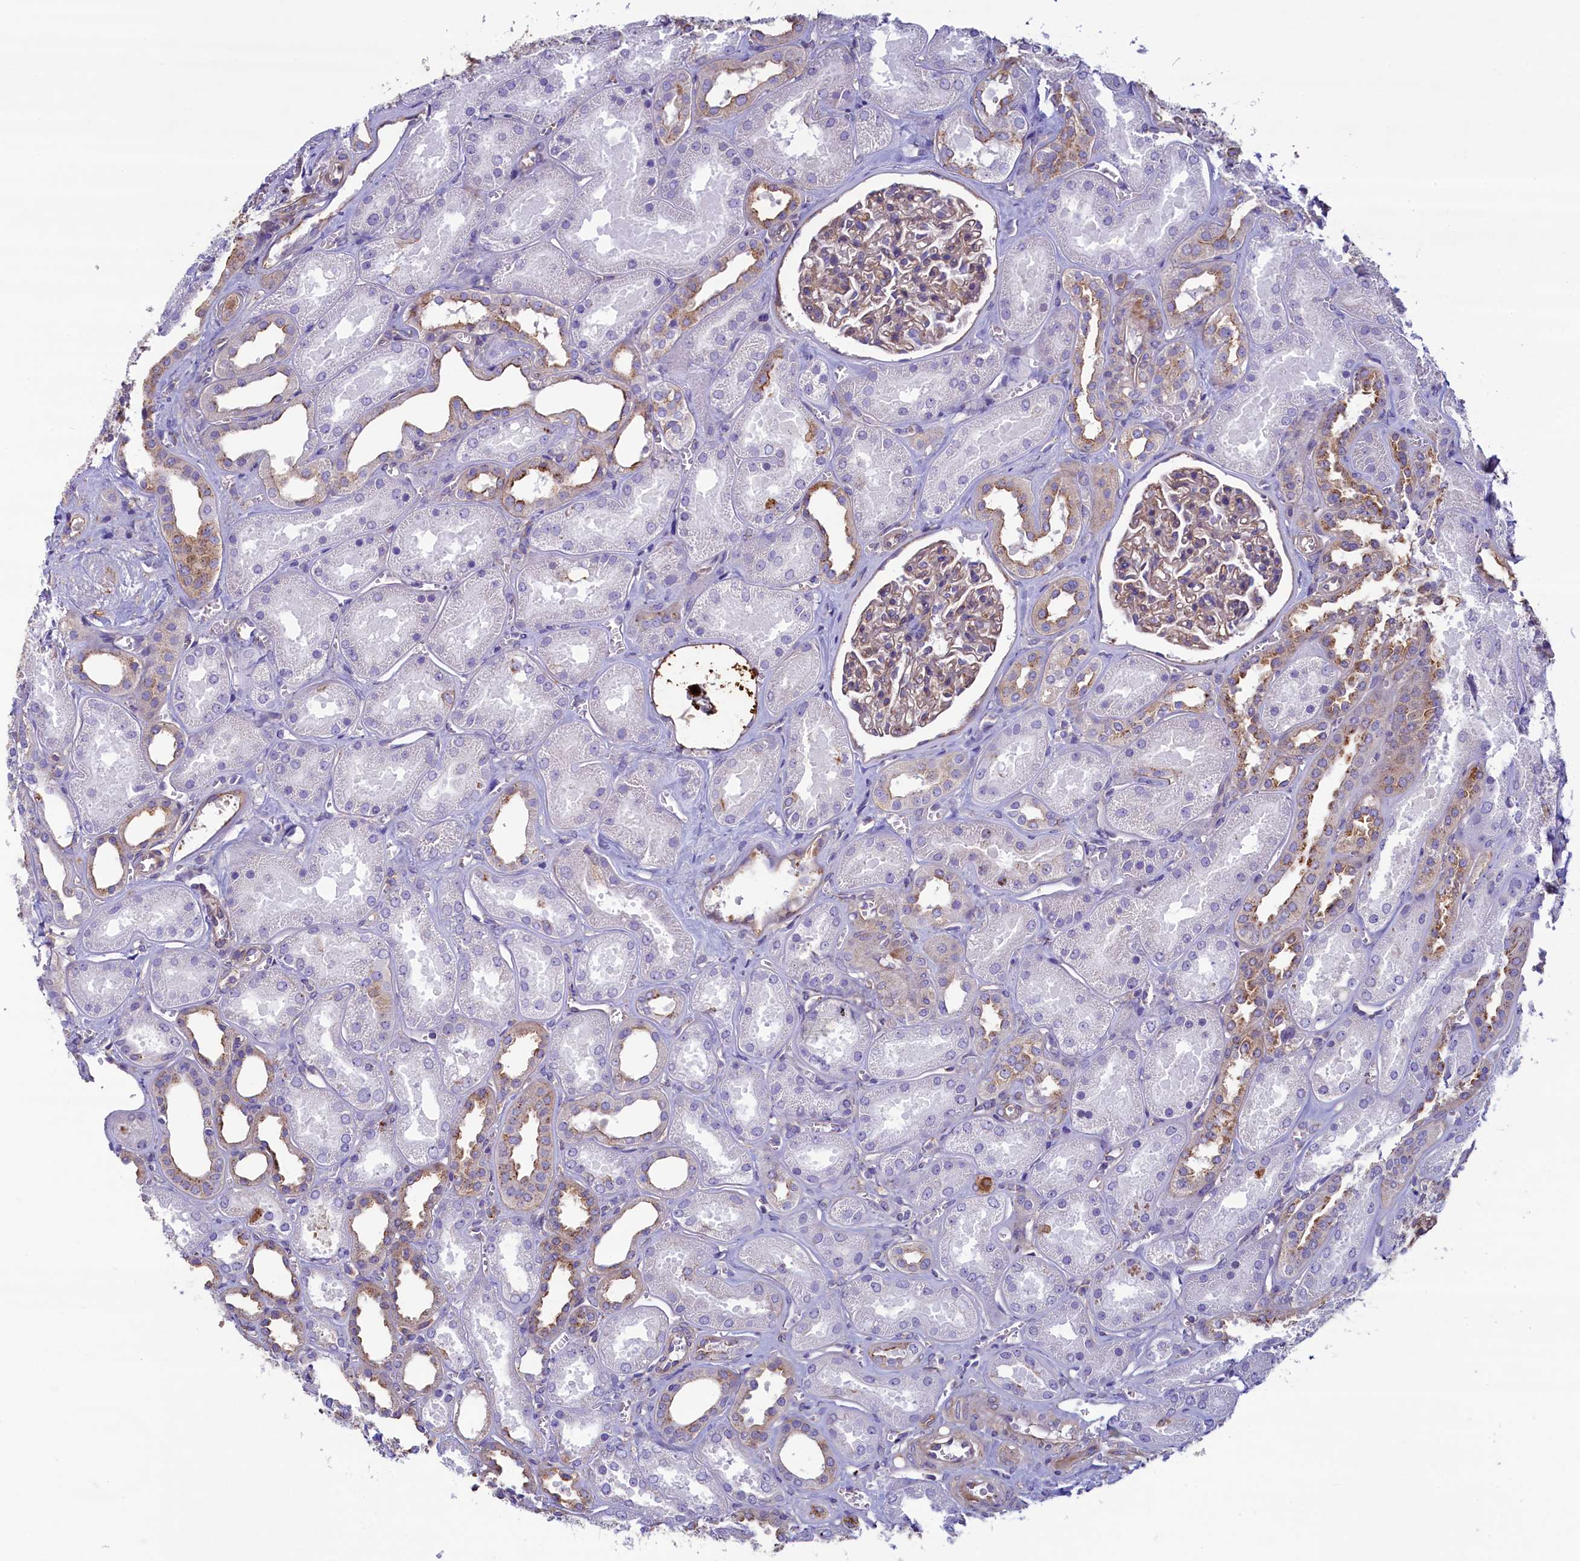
{"staining": {"intensity": "moderate", "quantity": "25%-75%", "location": "cytoplasmic/membranous"}, "tissue": "kidney", "cell_type": "Cells in glomeruli", "image_type": "normal", "snomed": [{"axis": "morphology", "description": "Normal tissue, NOS"}, {"axis": "morphology", "description": "Adenocarcinoma, NOS"}, {"axis": "topography", "description": "Kidney"}], "caption": "Kidney stained for a protein (brown) reveals moderate cytoplasmic/membranous positive expression in about 25%-75% of cells in glomeruli.", "gene": "GPR21", "patient": {"sex": "female", "age": 68}}